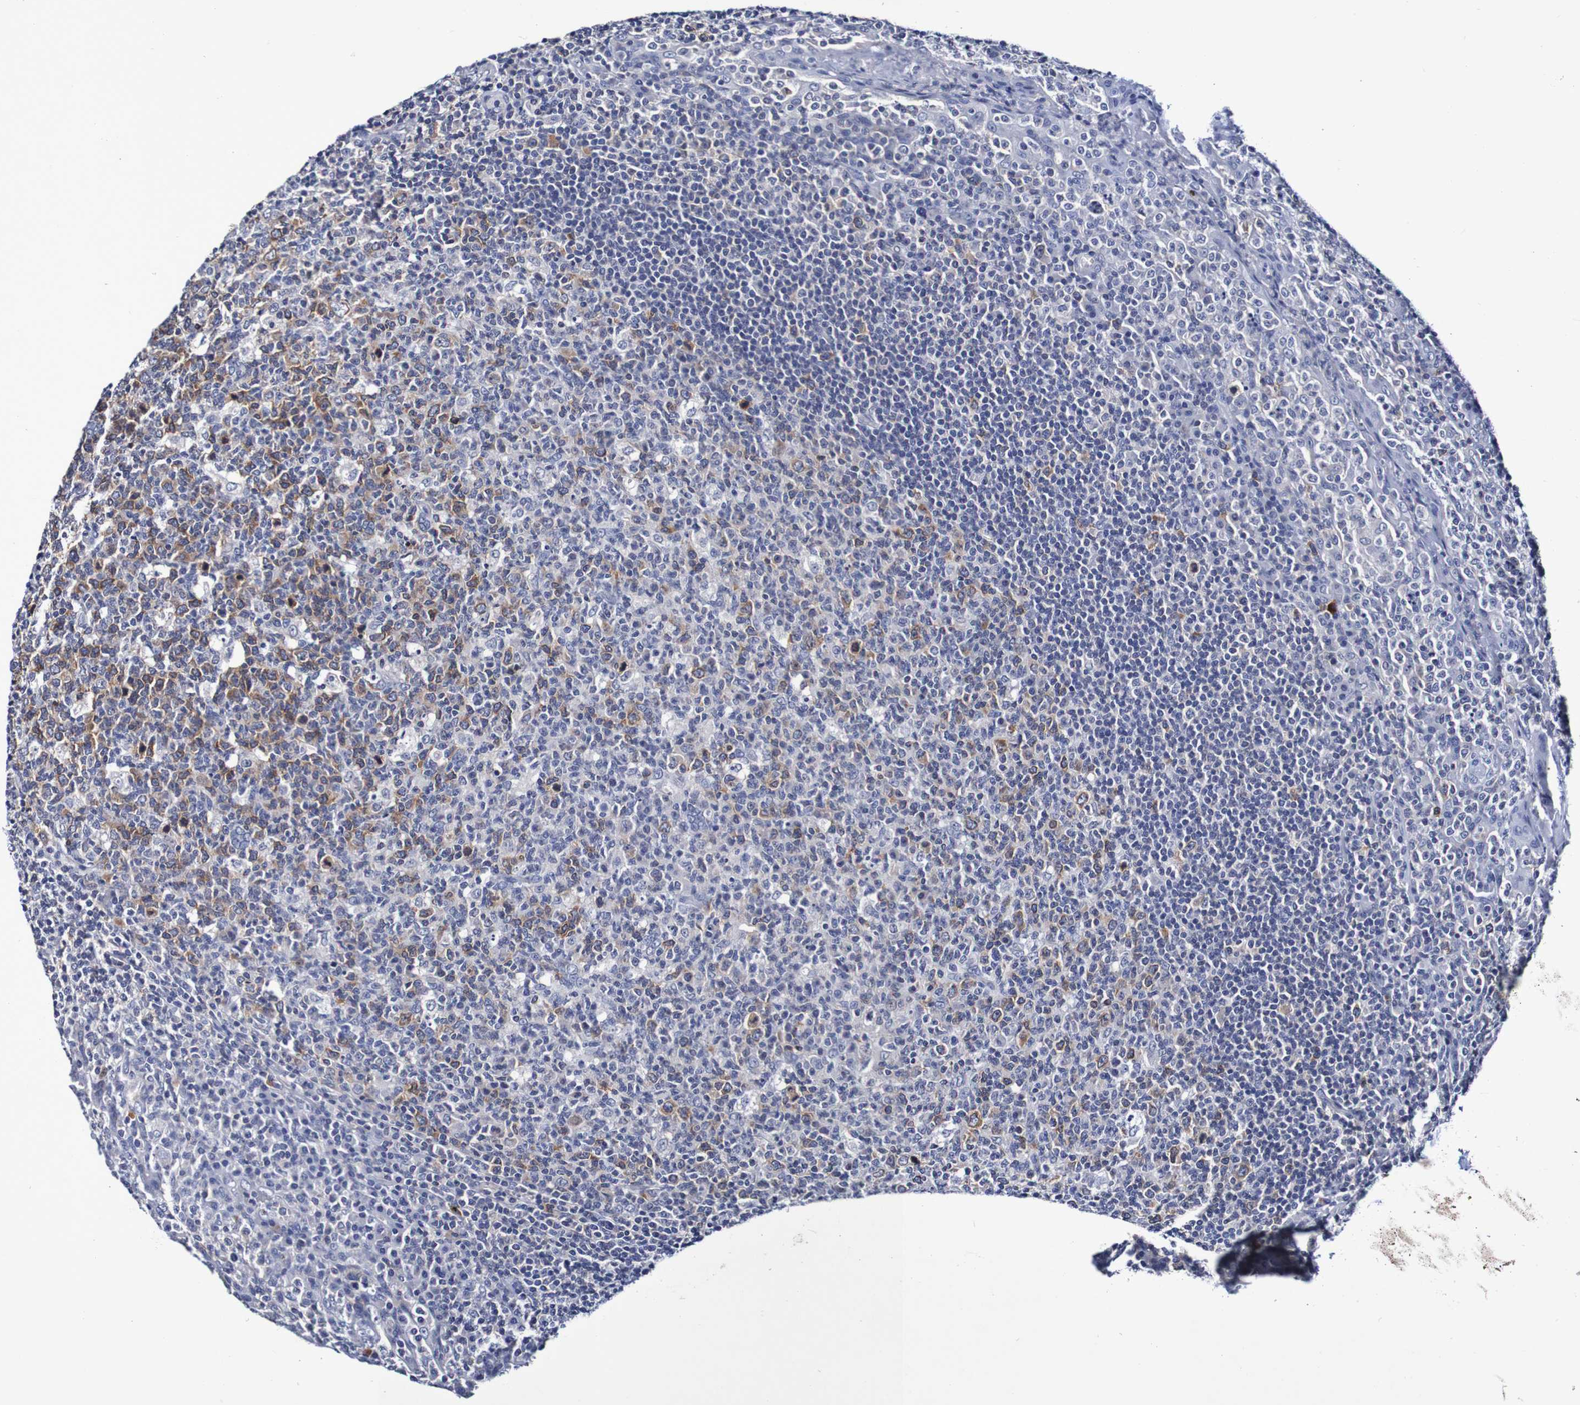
{"staining": {"intensity": "moderate", "quantity": "<25%", "location": "cytoplasmic/membranous"}, "tissue": "tonsil", "cell_type": "Germinal center cells", "image_type": "normal", "snomed": [{"axis": "morphology", "description": "Normal tissue, NOS"}, {"axis": "topography", "description": "Tonsil"}], "caption": "Immunohistochemical staining of normal tonsil displays moderate cytoplasmic/membranous protein expression in approximately <25% of germinal center cells.", "gene": "ACVR1C", "patient": {"sex": "male", "age": 17}}